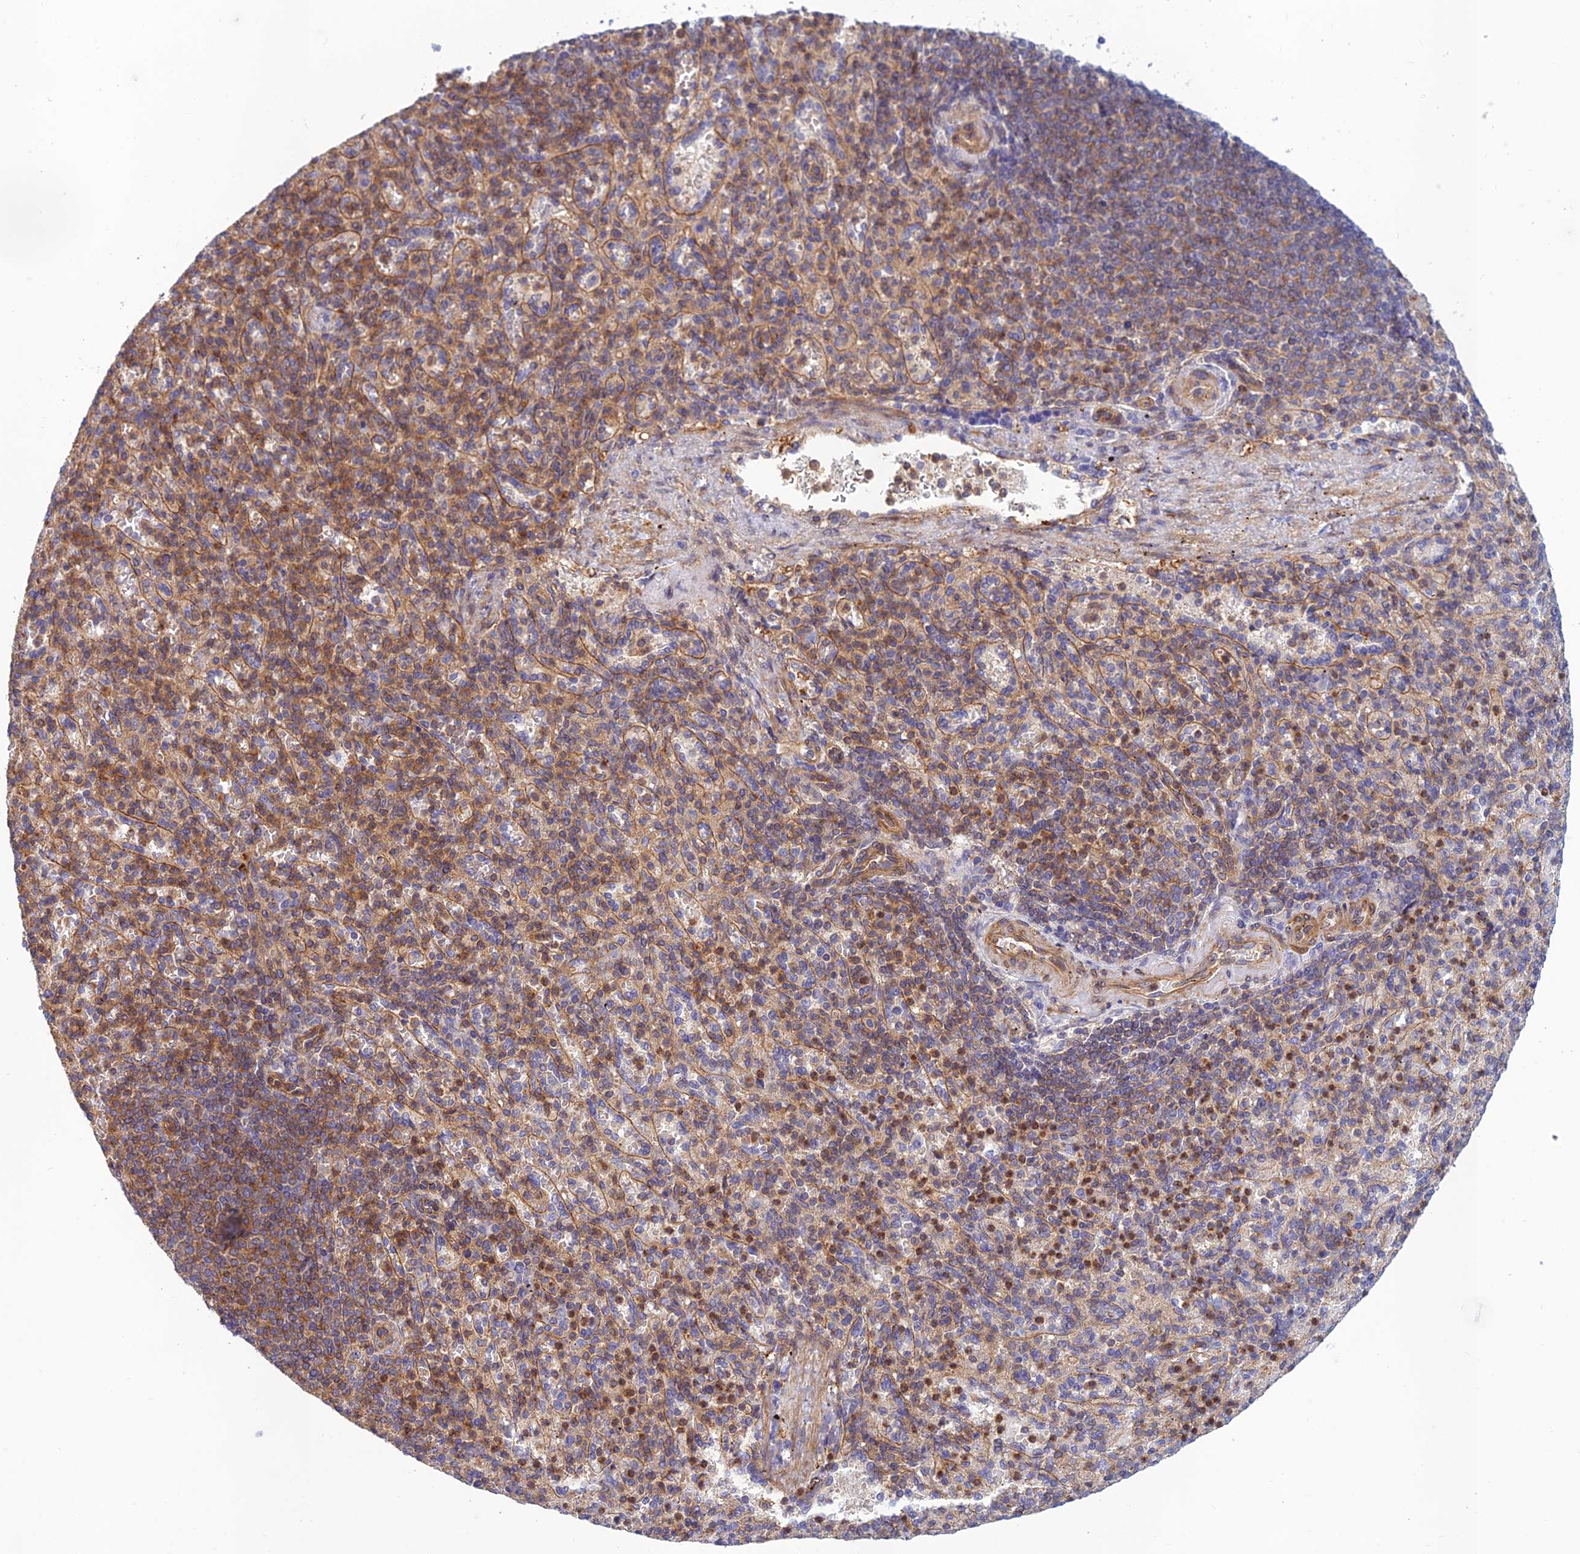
{"staining": {"intensity": "moderate", "quantity": "25%-75%", "location": "cytoplasmic/membranous,nuclear"}, "tissue": "spleen", "cell_type": "Cells in red pulp", "image_type": "normal", "snomed": [{"axis": "morphology", "description": "Normal tissue, NOS"}, {"axis": "topography", "description": "Spleen"}], "caption": "A brown stain labels moderate cytoplasmic/membranous,nuclear positivity of a protein in cells in red pulp of benign spleen. Nuclei are stained in blue.", "gene": "PPP1R12C", "patient": {"sex": "female", "age": 74}}